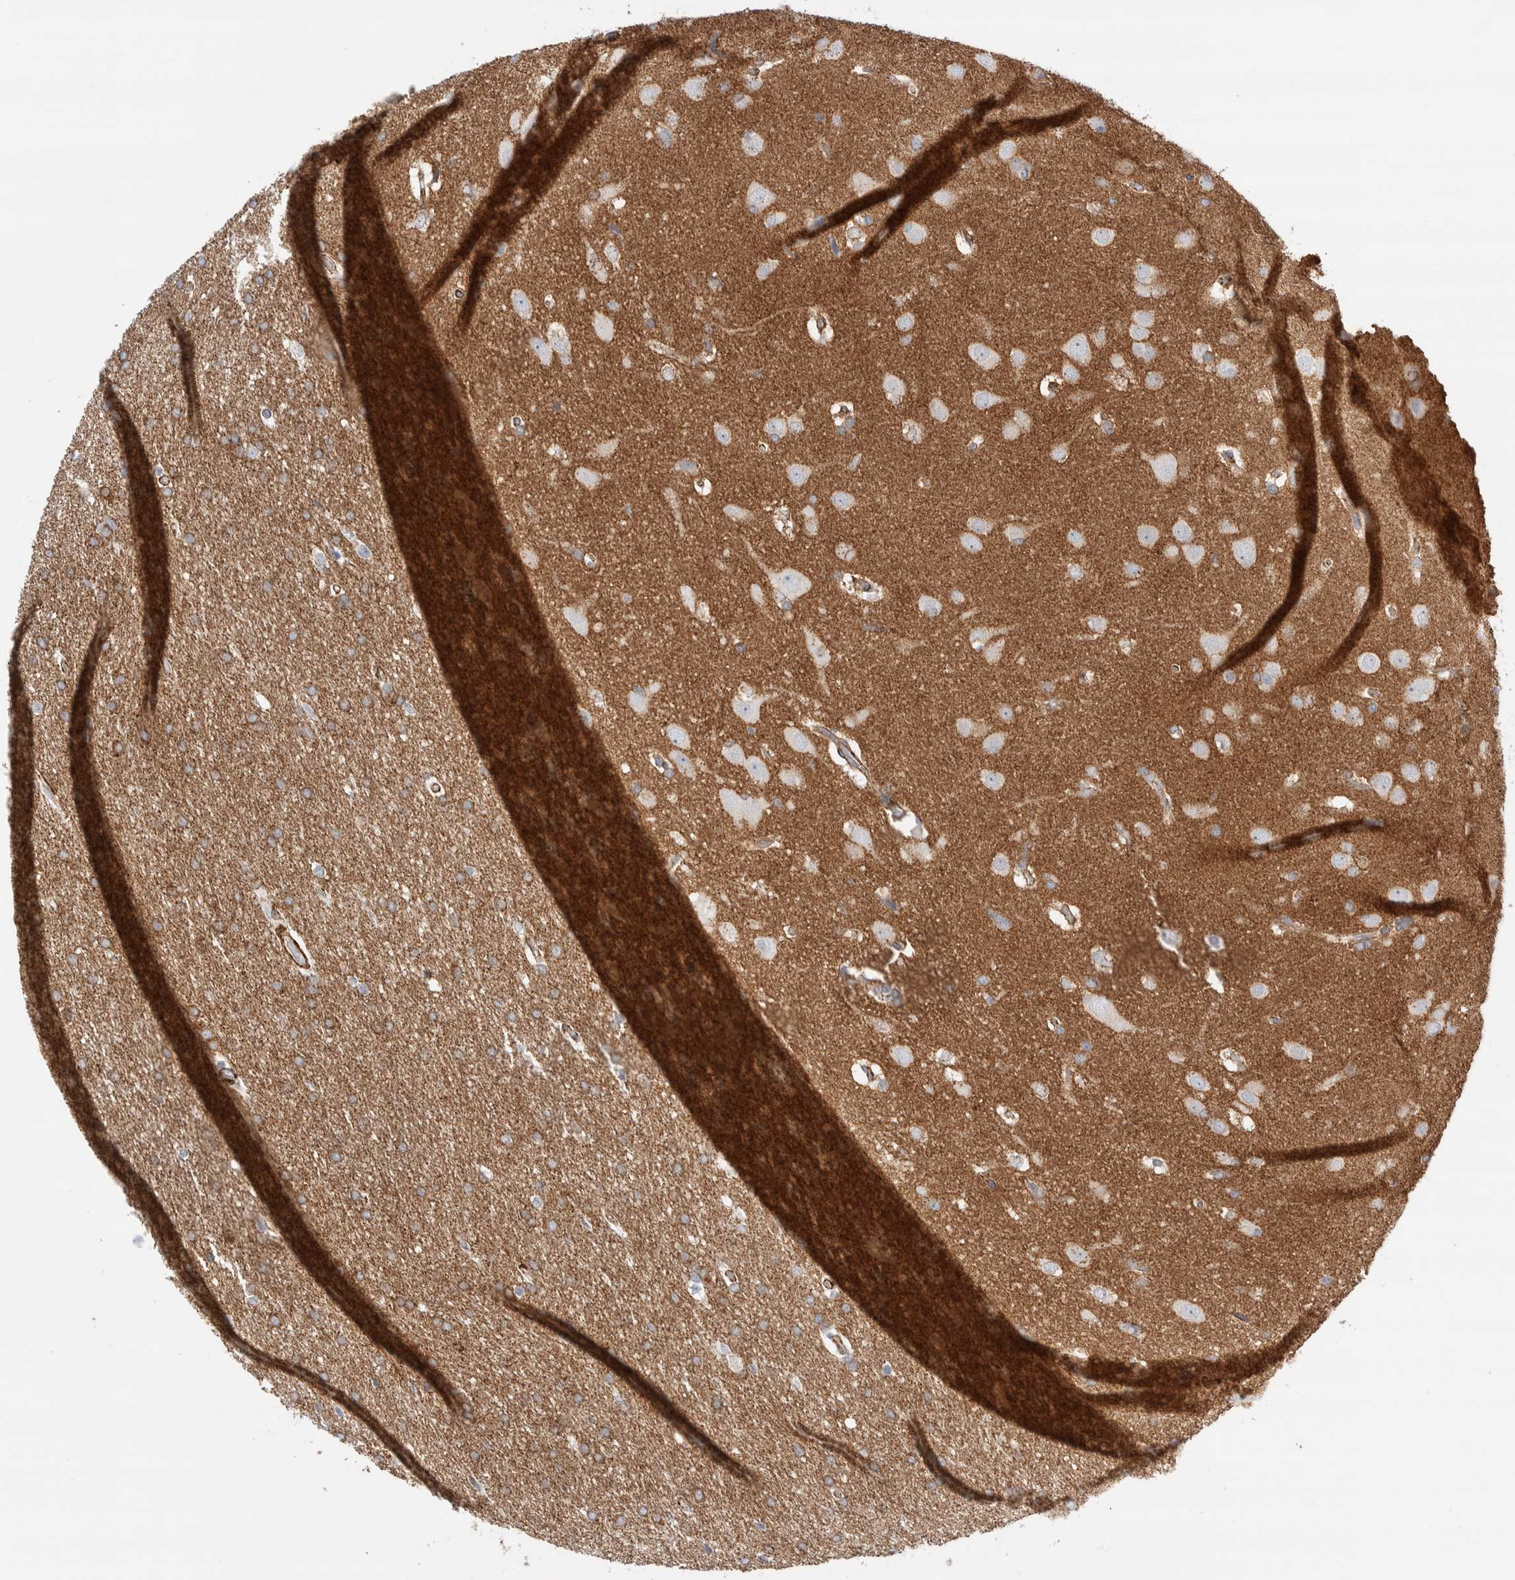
{"staining": {"intensity": "moderate", "quantity": "25%-75%", "location": "cytoplasmic/membranous"}, "tissue": "glioma", "cell_type": "Tumor cells", "image_type": "cancer", "snomed": [{"axis": "morphology", "description": "Glioma, malignant, Low grade"}, {"axis": "topography", "description": "Brain"}], "caption": "Human glioma stained with a brown dye shows moderate cytoplasmic/membranous positive positivity in about 25%-75% of tumor cells.", "gene": "SEPTIN4", "patient": {"sex": "female", "age": 37}}